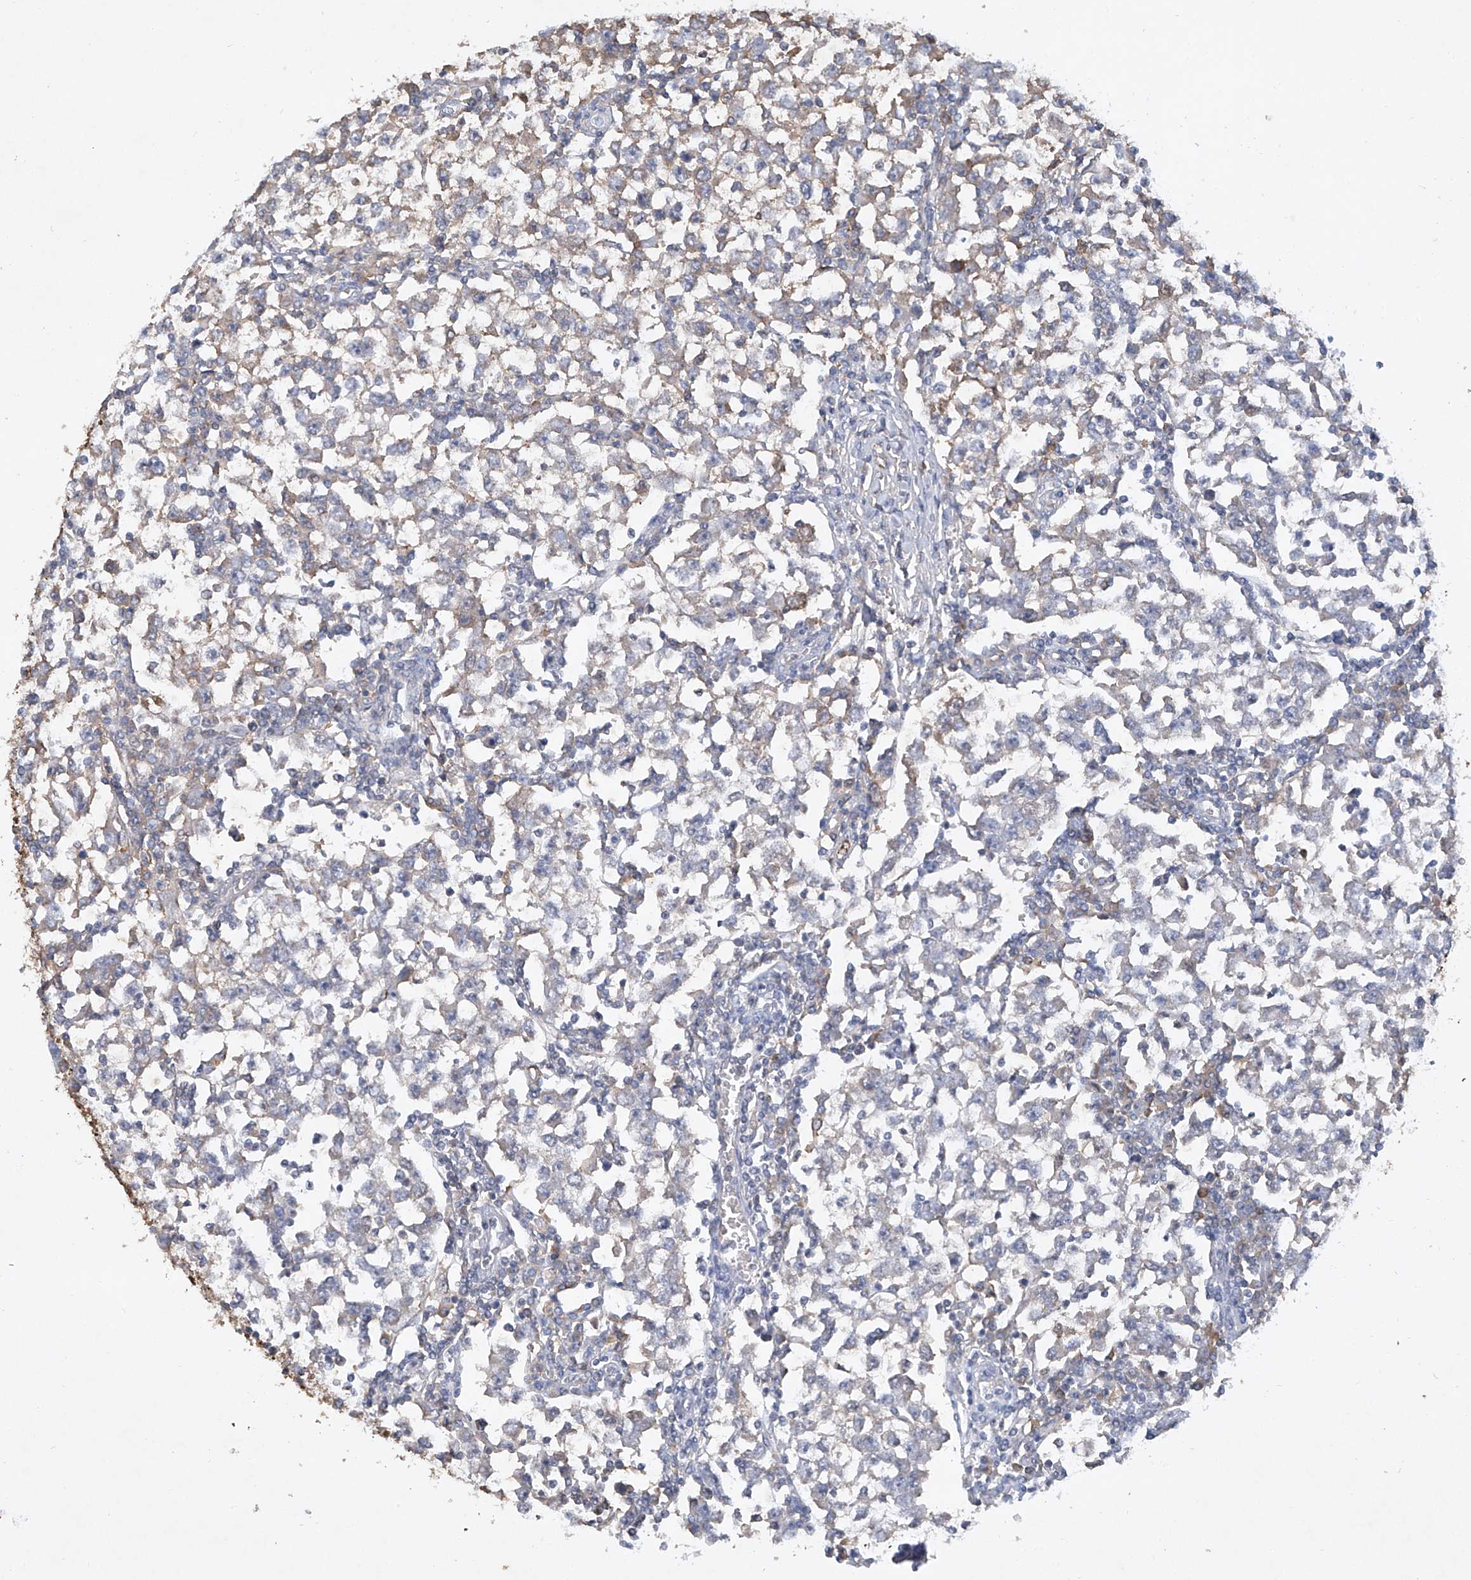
{"staining": {"intensity": "weak", "quantity": "<25%", "location": "cytoplasmic/membranous"}, "tissue": "testis cancer", "cell_type": "Tumor cells", "image_type": "cancer", "snomed": [{"axis": "morphology", "description": "Seminoma, NOS"}, {"axis": "topography", "description": "Testis"}], "caption": "Seminoma (testis) was stained to show a protein in brown. There is no significant positivity in tumor cells.", "gene": "HAS3", "patient": {"sex": "male", "age": 65}}